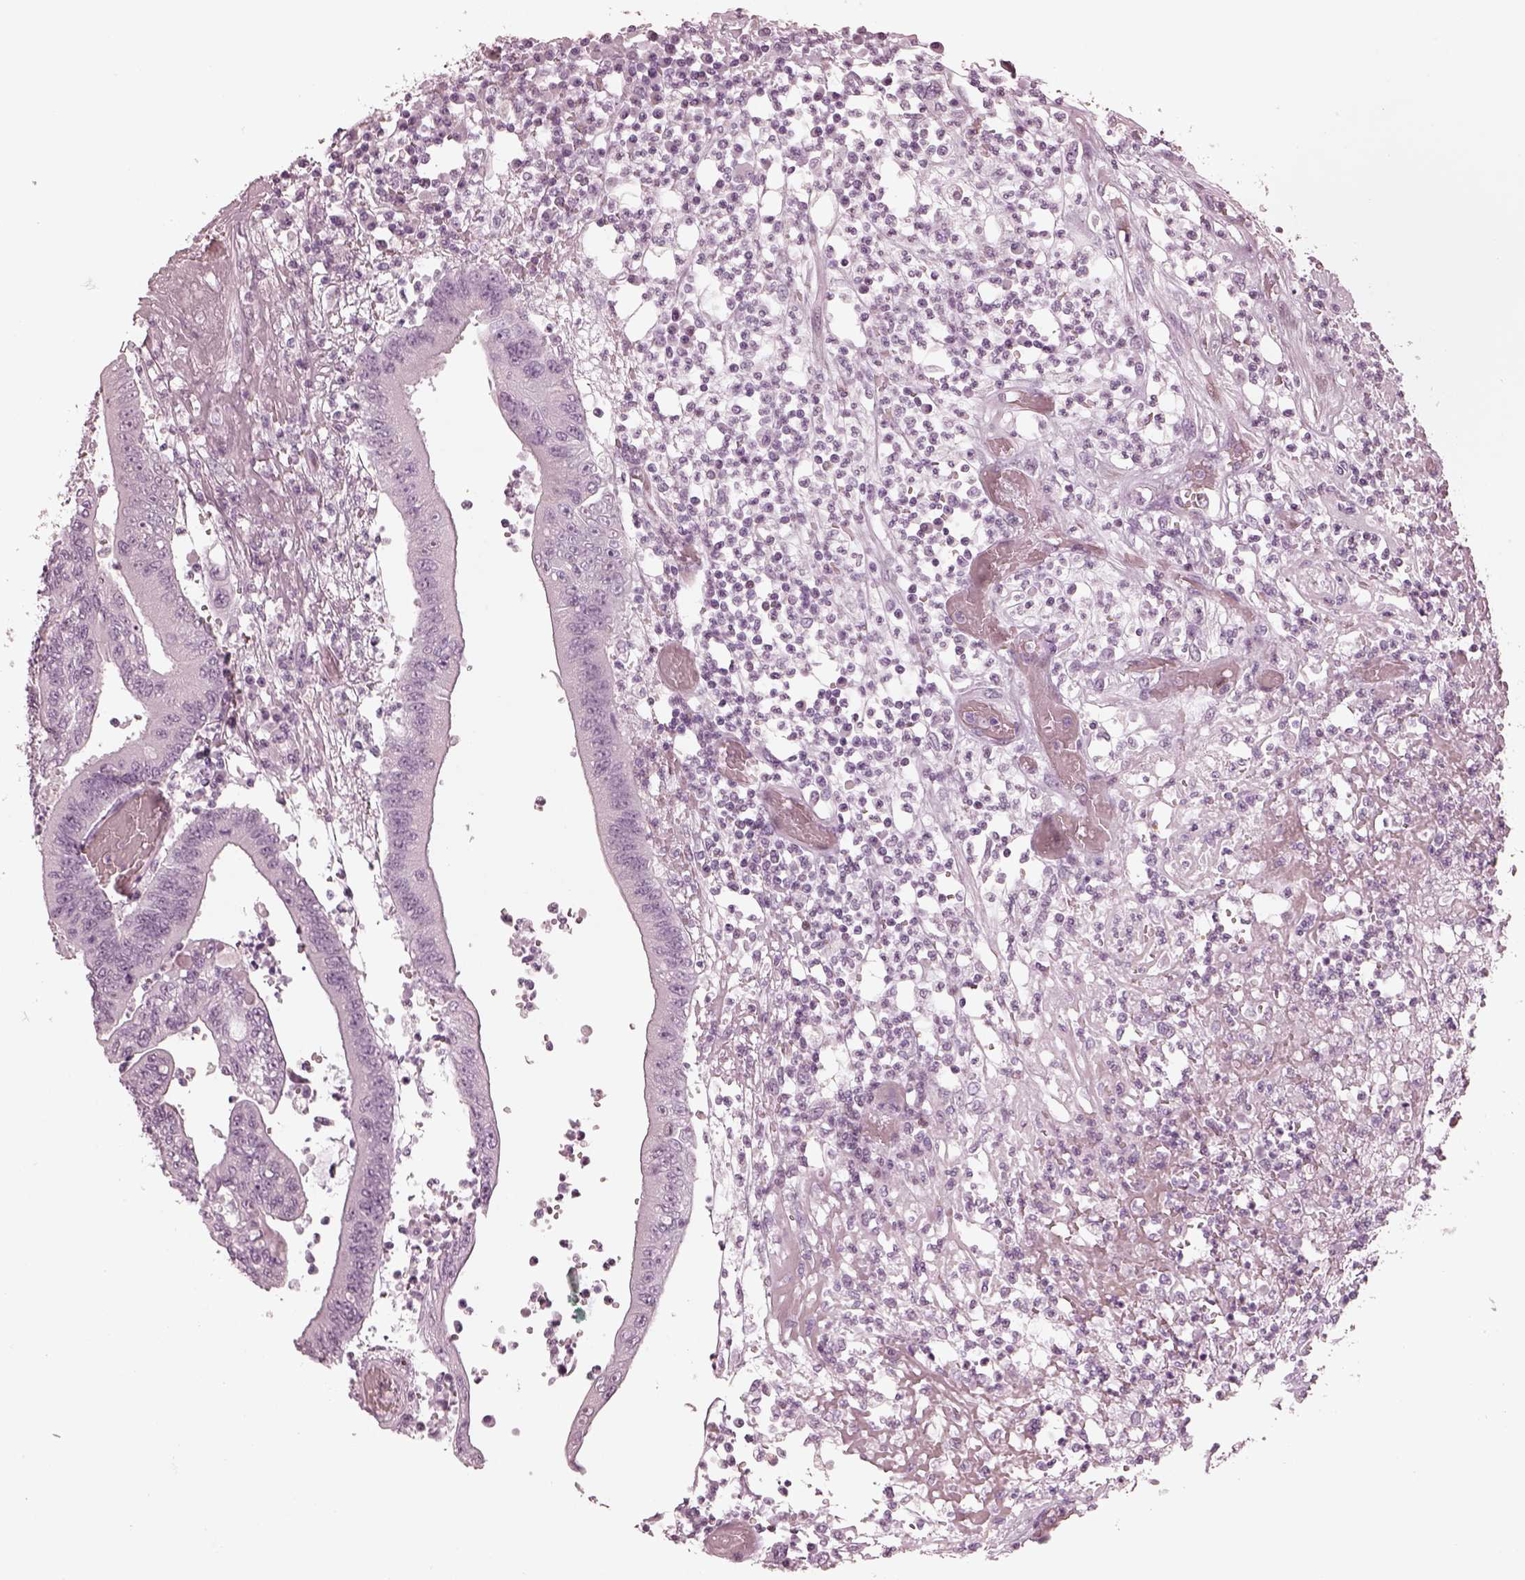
{"staining": {"intensity": "negative", "quantity": "none", "location": "none"}, "tissue": "colorectal cancer", "cell_type": "Tumor cells", "image_type": "cancer", "snomed": [{"axis": "morphology", "description": "Adenocarcinoma, NOS"}, {"axis": "topography", "description": "Rectum"}], "caption": "High power microscopy photomicrograph of an IHC image of colorectal cancer, revealing no significant positivity in tumor cells.", "gene": "OPN4", "patient": {"sex": "male", "age": 54}}